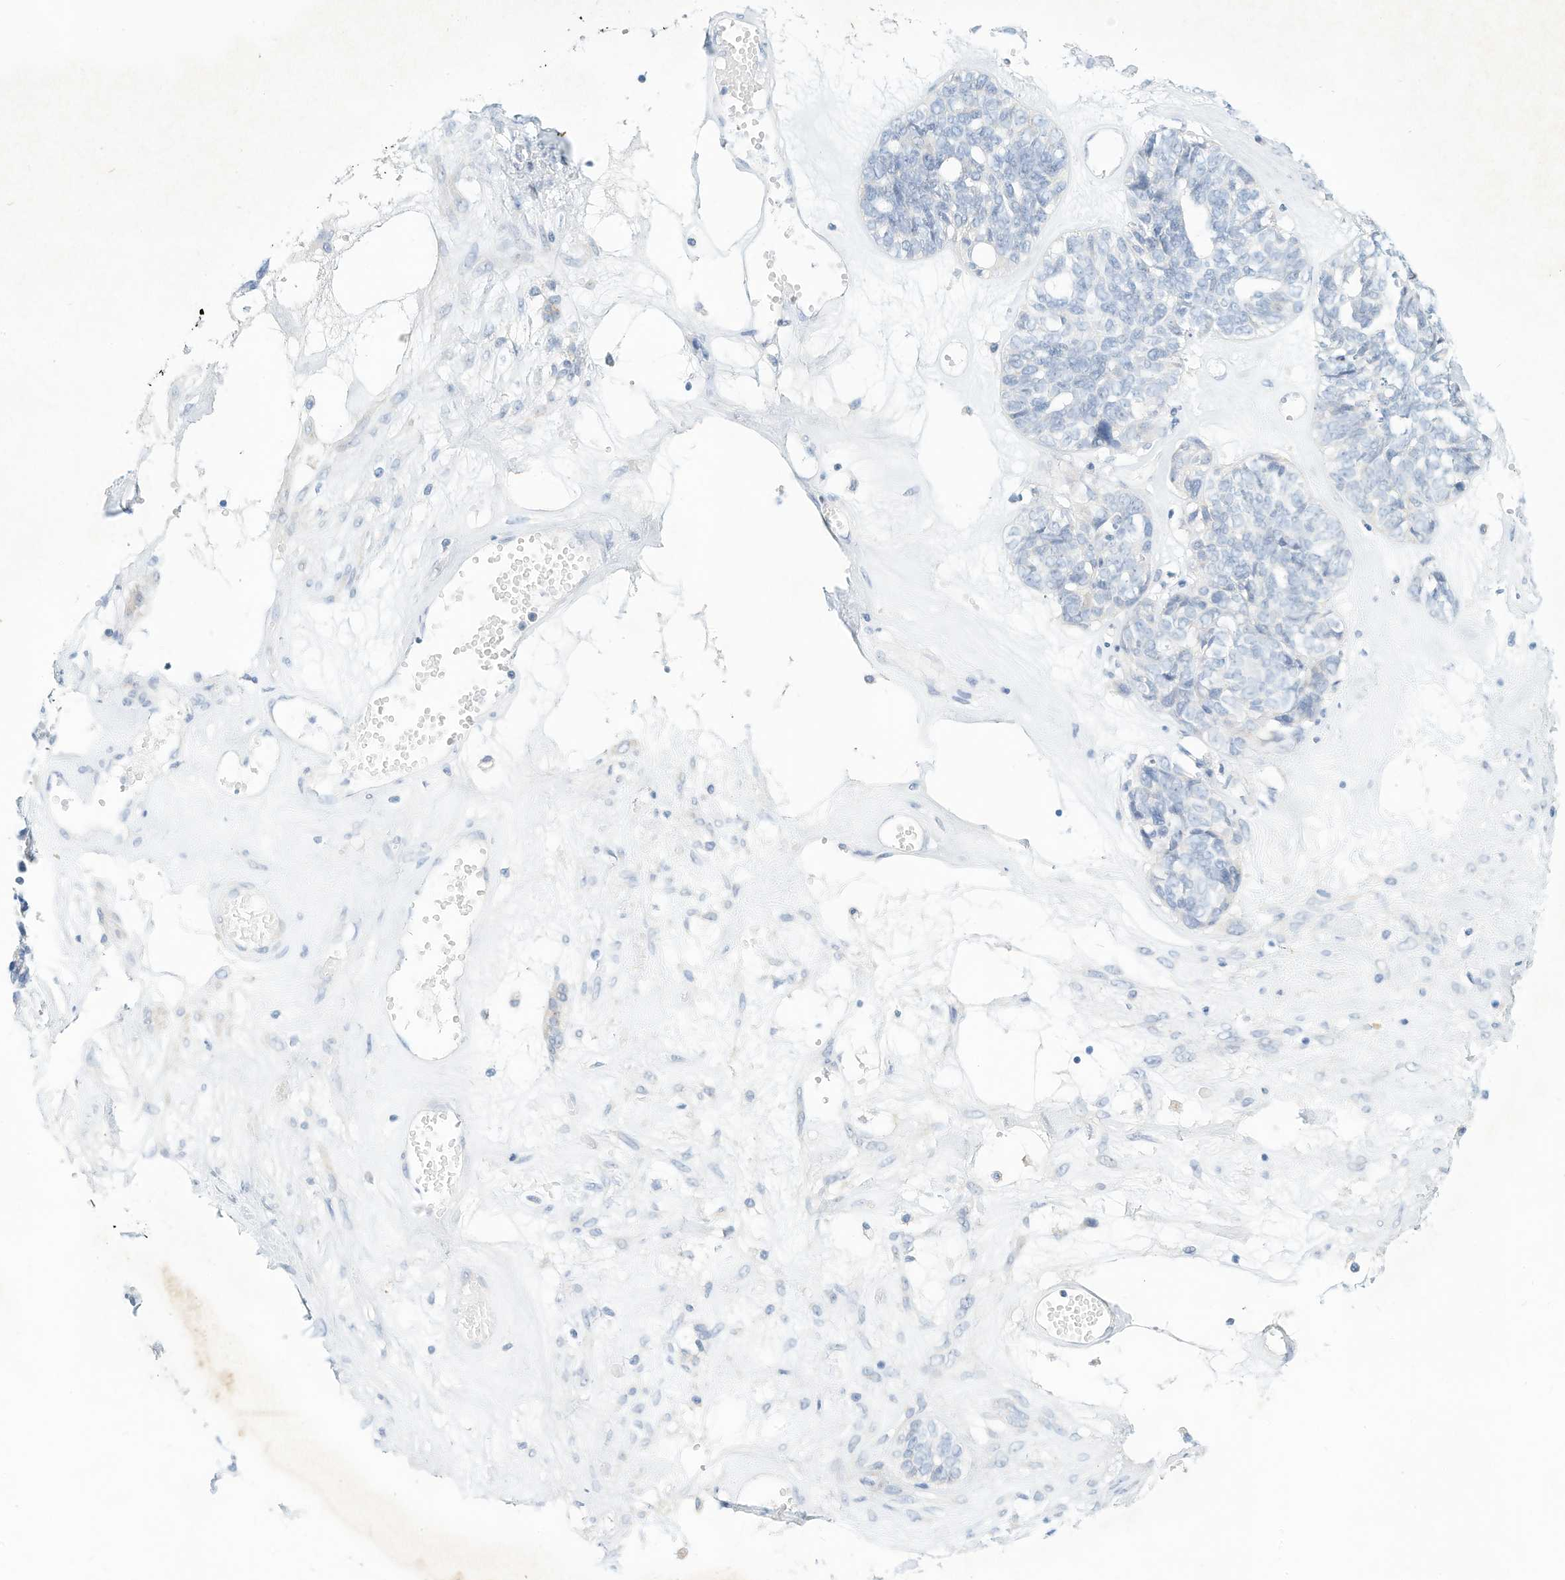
{"staining": {"intensity": "negative", "quantity": "none", "location": "none"}, "tissue": "ovarian cancer", "cell_type": "Tumor cells", "image_type": "cancer", "snomed": [{"axis": "morphology", "description": "Cystadenocarcinoma, serous, NOS"}, {"axis": "topography", "description": "Ovary"}], "caption": "DAB immunohistochemical staining of ovarian serous cystadenocarcinoma exhibits no significant staining in tumor cells. (Stains: DAB (3,3'-diaminobenzidine) immunohistochemistry (IHC) with hematoxylin counter stain, Microscopy: brightfield microscopy at high magnification).", "gene": "SPOCD1", "patient": {"sex": "female", "age": 79}}